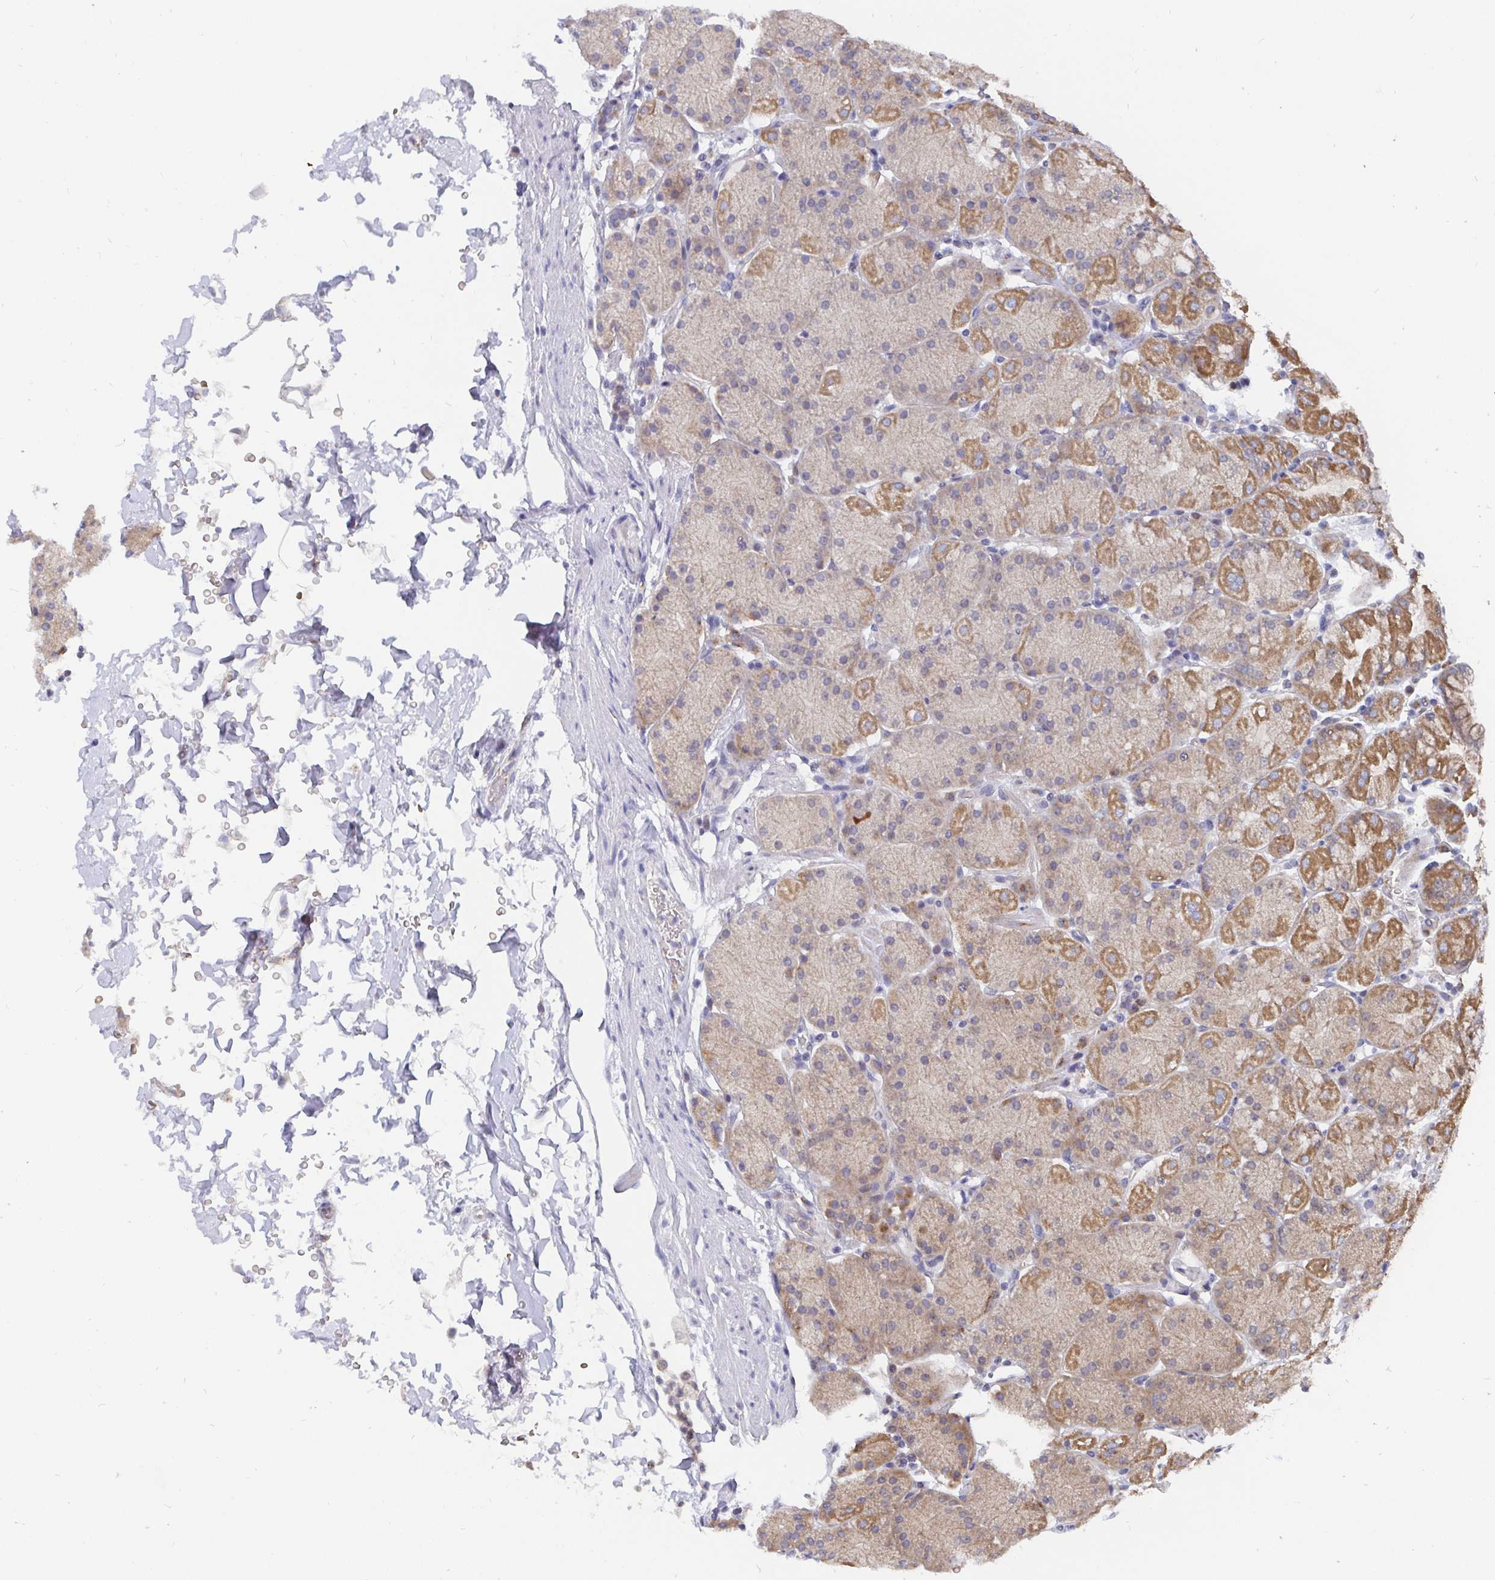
{"staining": {"intensity": "moderate", "quantity": "25%-75%", "location": "cytoplasmic/membranous"}, "tissue": "stomach", "cell_type": "Glandular cells", "image_type": "normal", "snomed": [{"axis": "morphology", "description": "Normal tissue, NOS"}, {"axis": "topography", "description": "Stomach, upper"}, {"axis": "topography", "description": "Stomach"}], "caption": "The immunohistochemical stain labels moderate cytoplasmic/membranous expression in glandular cells of benign stomach.", "gene": "PDF", "patient": {"sex": "male", "age": 76}}